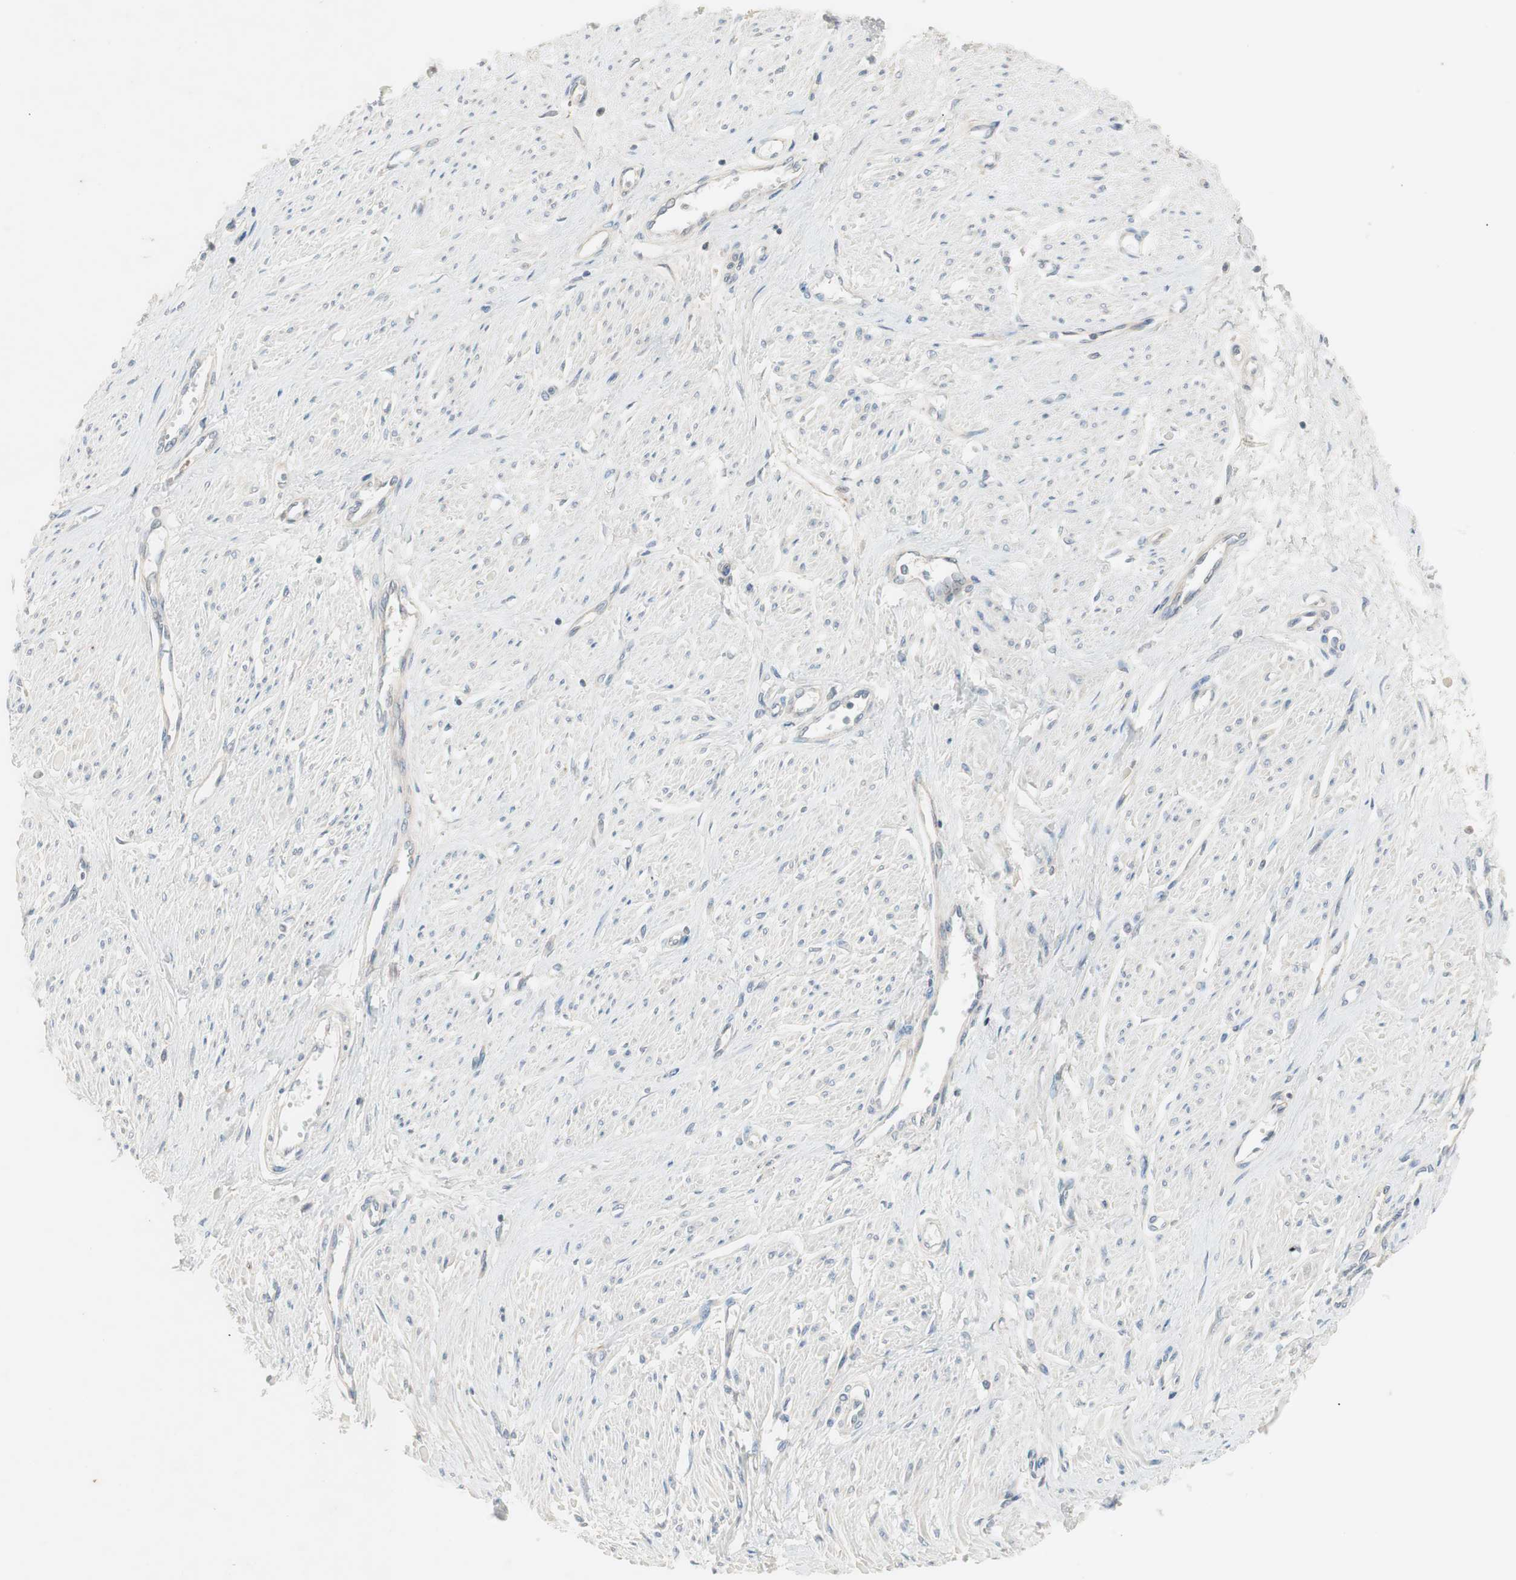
{"staining": {"intensity": "negative", "quantity": "none", "location": "none"}, "tissue": "smooth muscle", "cell_type": "Smooth muscle cells", "image_type": "normal", "snomed": [{"axis": "morphology", "description": "Normal tissue, NOS"}, {"axis": "topography", "description": "Smooth muscle"}, {"axis": "topography", "description": "Uterus"}], "caption": "High power microscopy image of an IHC micrograph of unremarkable smooth muscle, revealing no significant expression in smooth muscle cells.", "gene": "RPL23", "patient": {"sex": "female", "age": 39}}